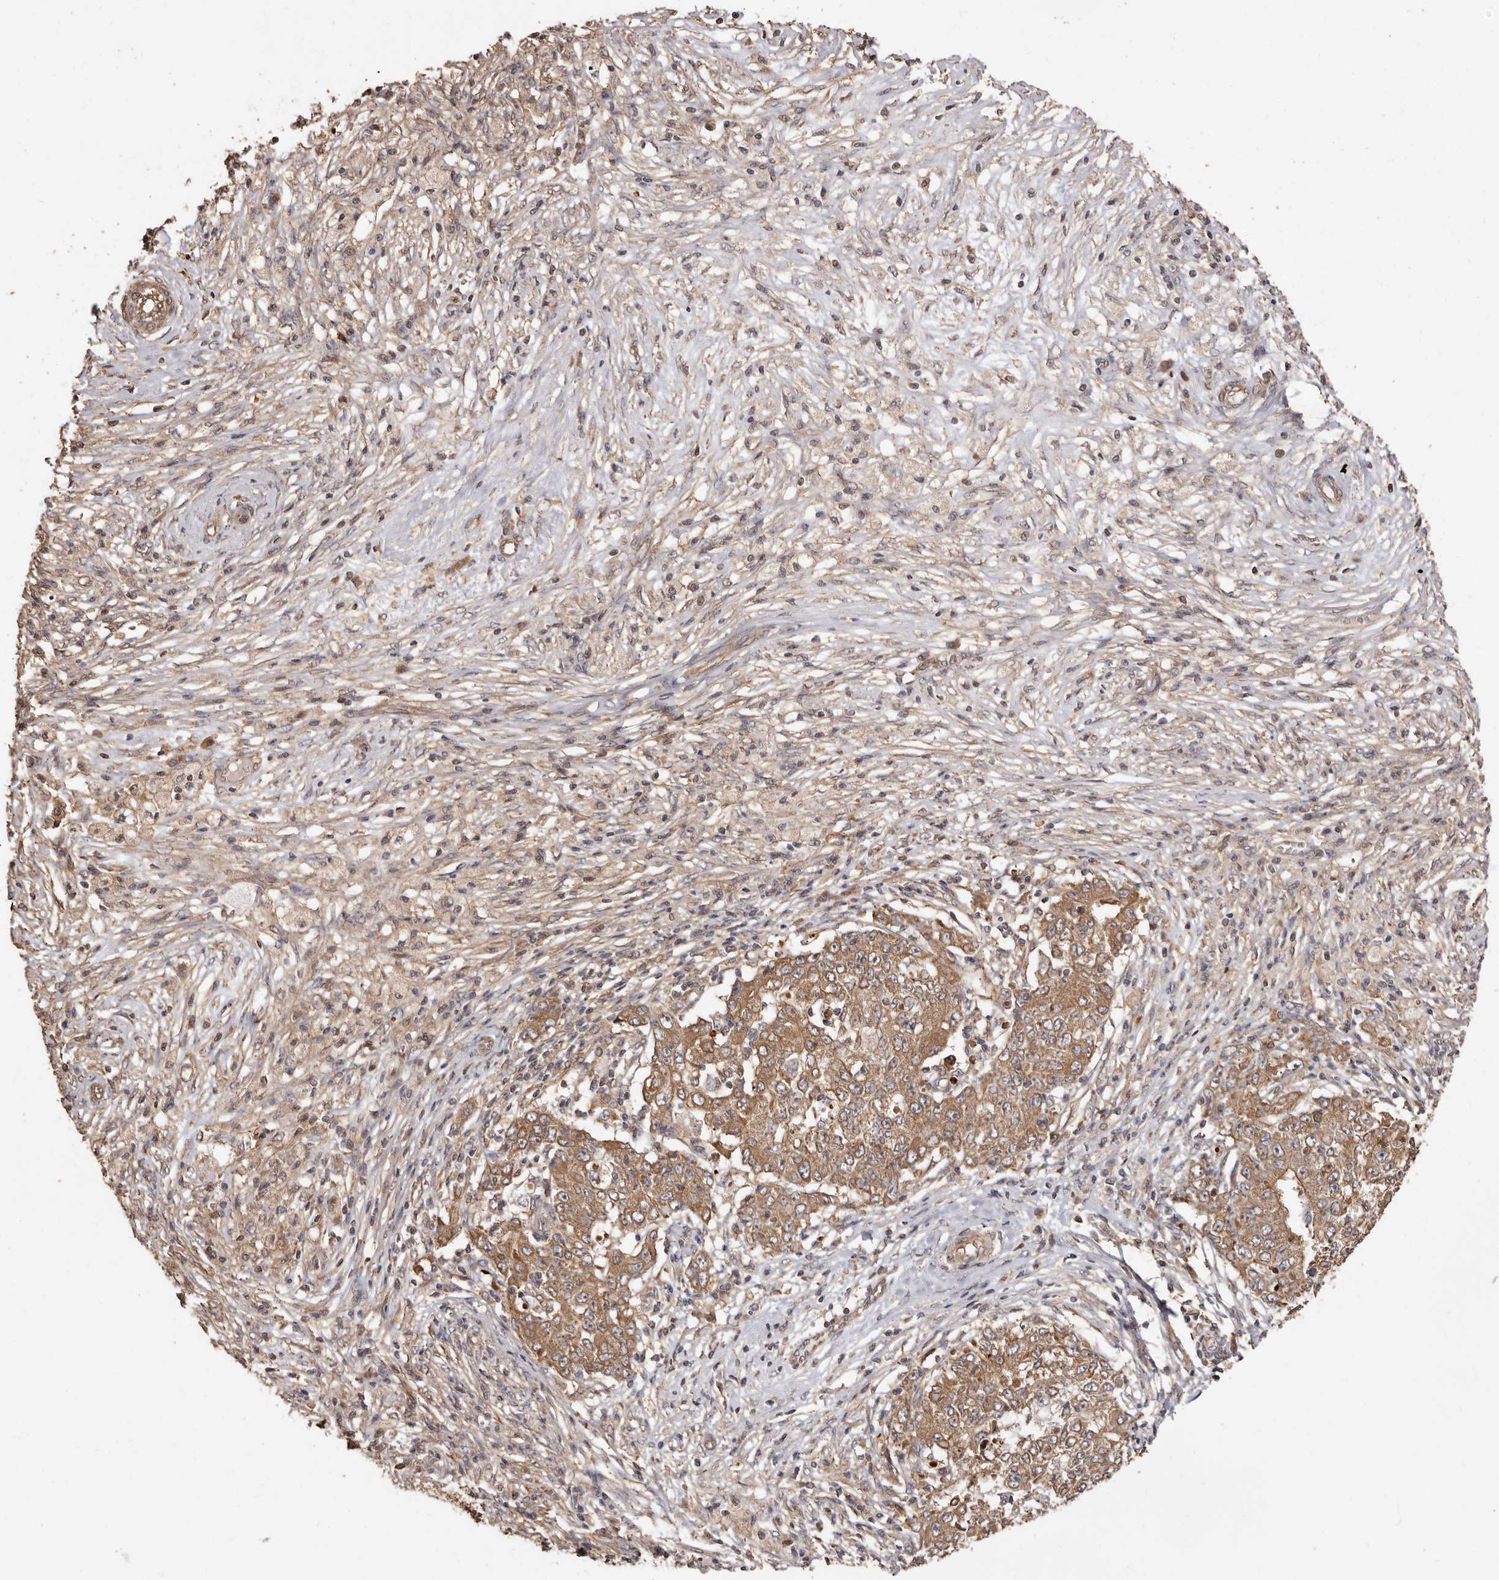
{"staining": {"intensity": "moderate", "quantity": ">75%", "location": "cytoplasmic/membranous"}, "tissue": "ovarian cancer", "cell_type": "Tumor cells", "image_type": "cancer", "snomed": [{"axis": "morphology", "description": "Carcinoma, endometroid"}, {"axis": "topography", "description": "Ovary"}], "caption": "Immunohistochemistry image of neoplastic tissue: human ovarian endometroid carcinoma stained using immunohistochemistry (IHC) shows medium levels of moderate protein expression localized specifically in the cytoplasmic/membranous of tumor cells, appearing as a cytoplasmic/membranous brown color.", "gene": "COQ8B", "patient": {"sex": "female", "age": 42}}